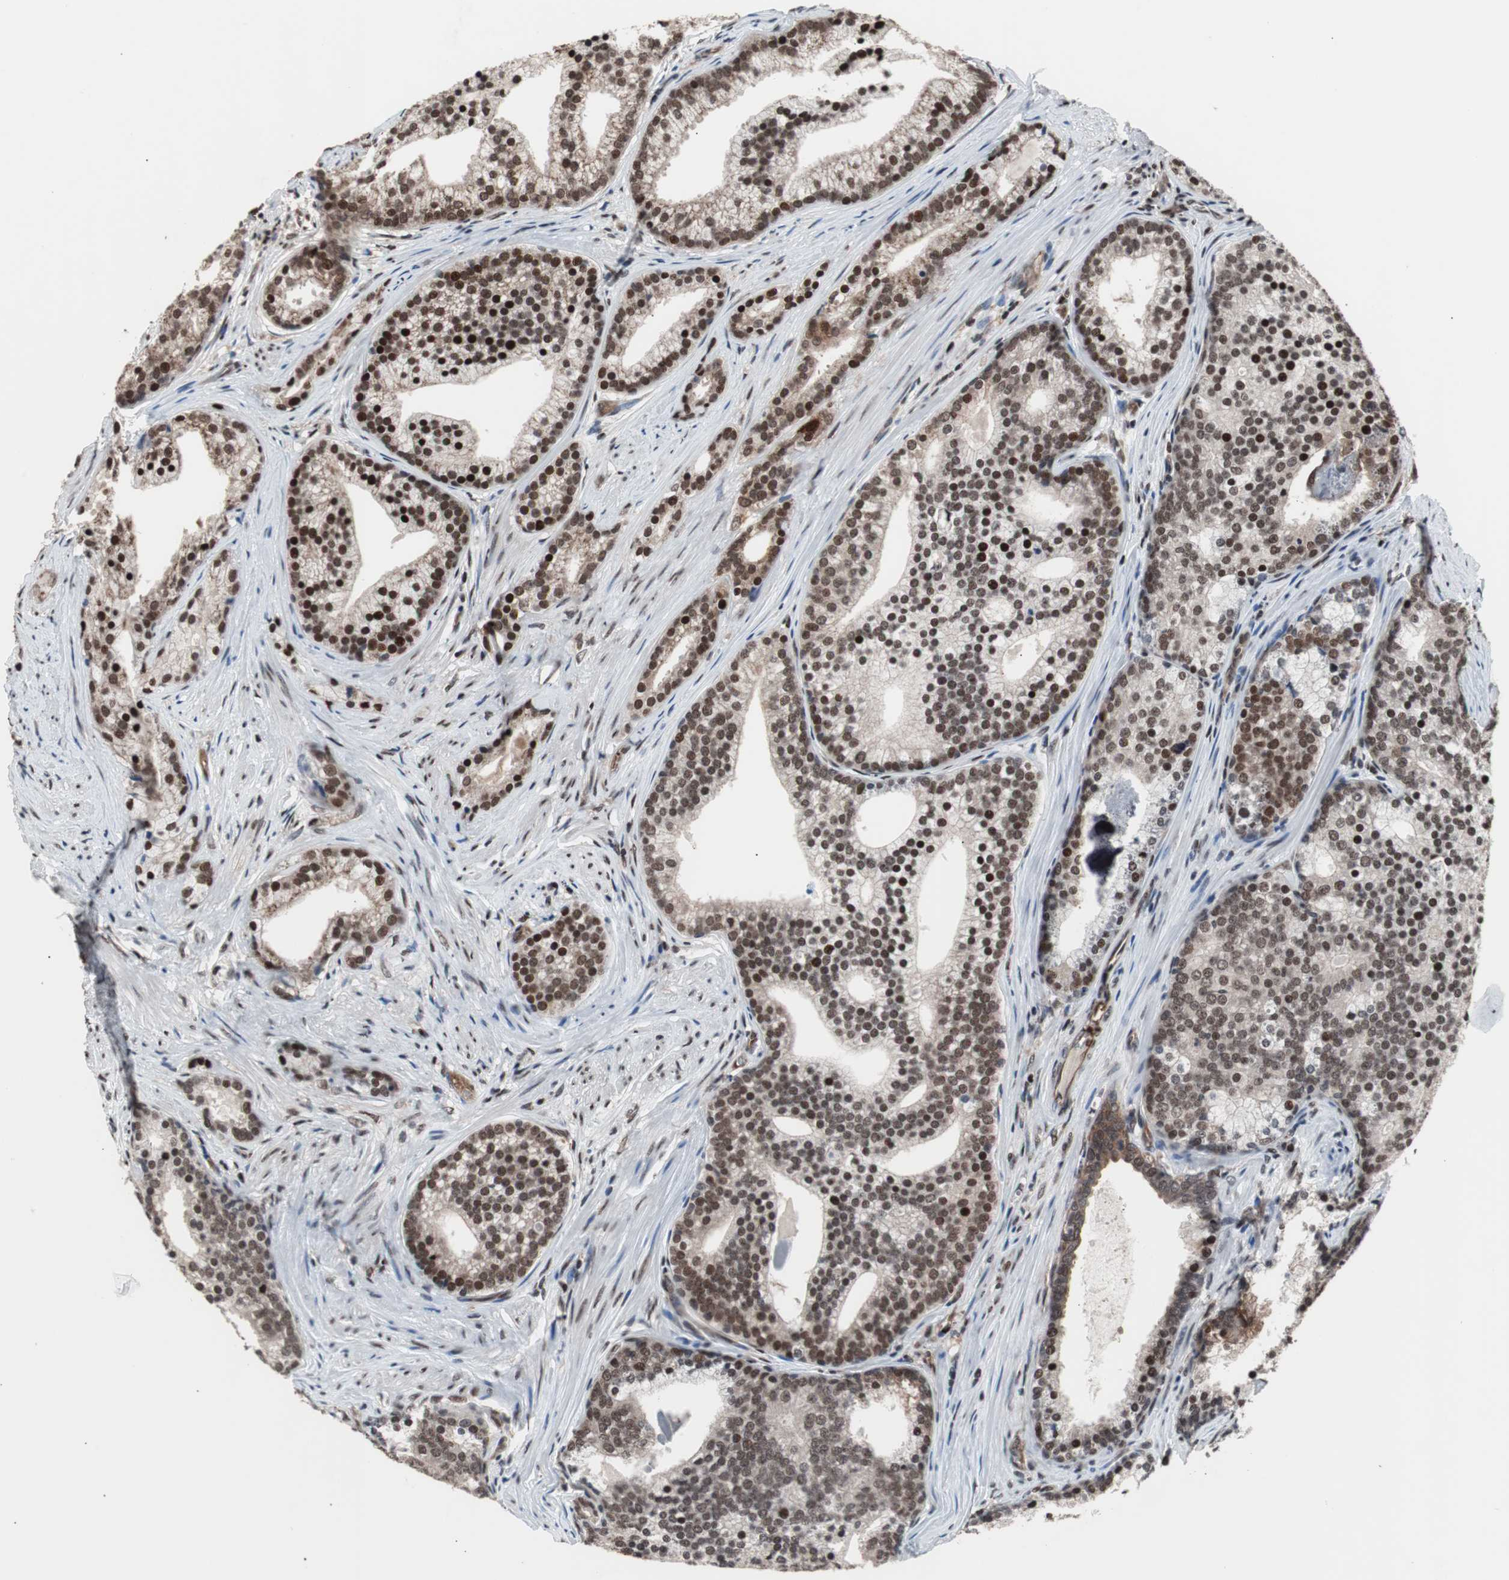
{"staining": {"intensity": "strong", "quantity": ">75%", "location": "nuclear"}, "tissue": "prostate cancer", "cell_type": "Tumor cells", "image_type": "cancer", "snomed": [{"axis": "morphology", "description": "Adenocarcinoma, Low grade"}, {"axis": "topography", "description": "Prostate"}], "caption": "This is a micrograph of IHC staining of prostate low-grade adenocarcinoma, which shows strong positivity in the nuclear of tumor cells.", "gene": "POGZ", "patient": {"sex": "male", "age": 71}}